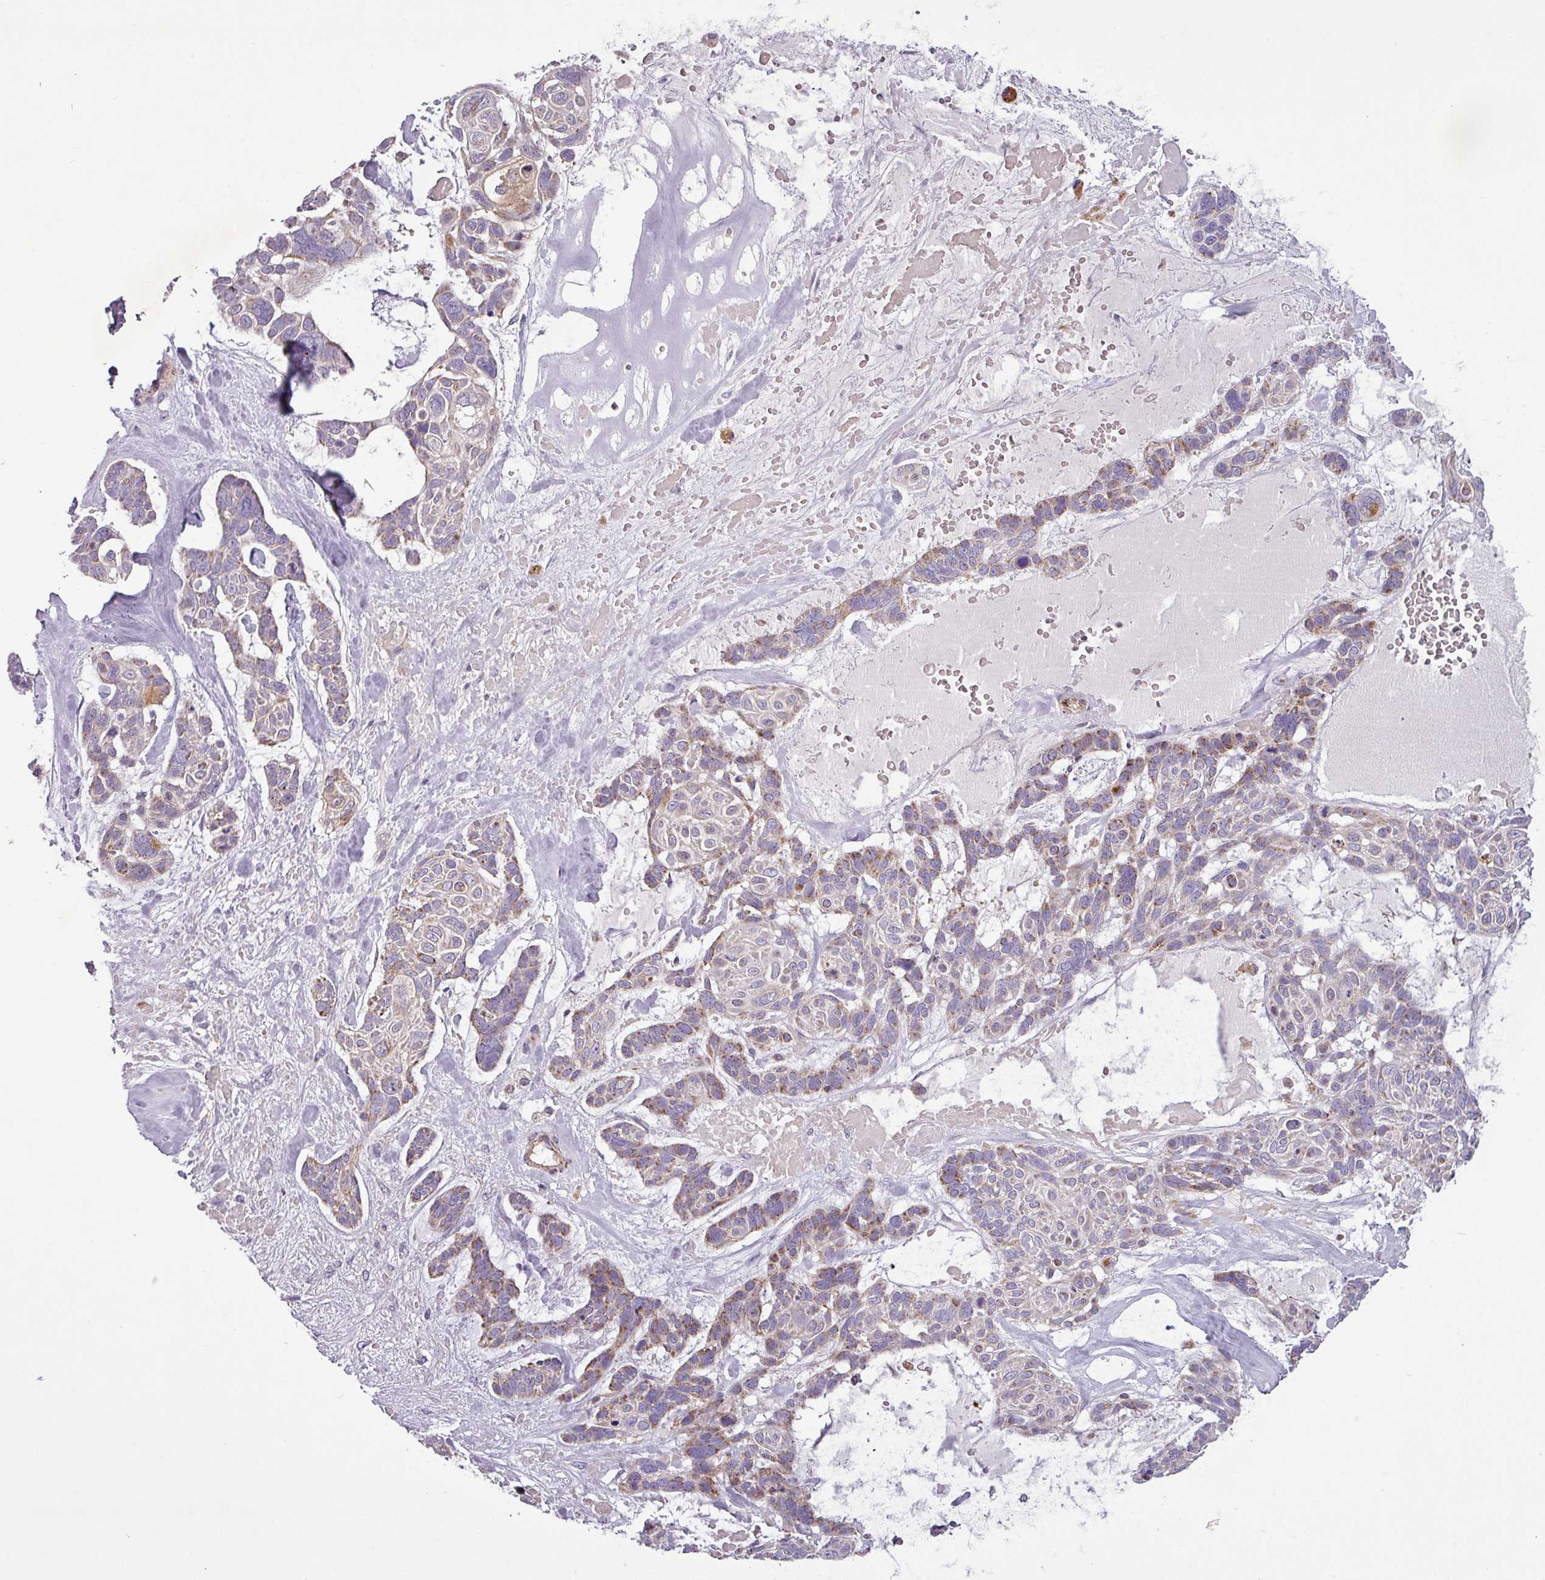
{"staining": {"intensity": "moderate", "quantity": "25%-75%", "location": "cytoplasmic/membranous"}, "tissue": "skin cancer", "cell_type": "Tumor cells", "image_type": "cancer", "snomed": [{"axis": "morphology", "description": "Basal cell carcinoma"}, {"axis": "topography", "description": "Skin"}], "caption": "The micrograph displays a brown stain indicating the presence of a protein in the cytoplasmic/membranous of tumor cells in basal cell carcinoma (skin).", "gene": "PNMA6A", "patient": {"sex": "male", "age": 88}}